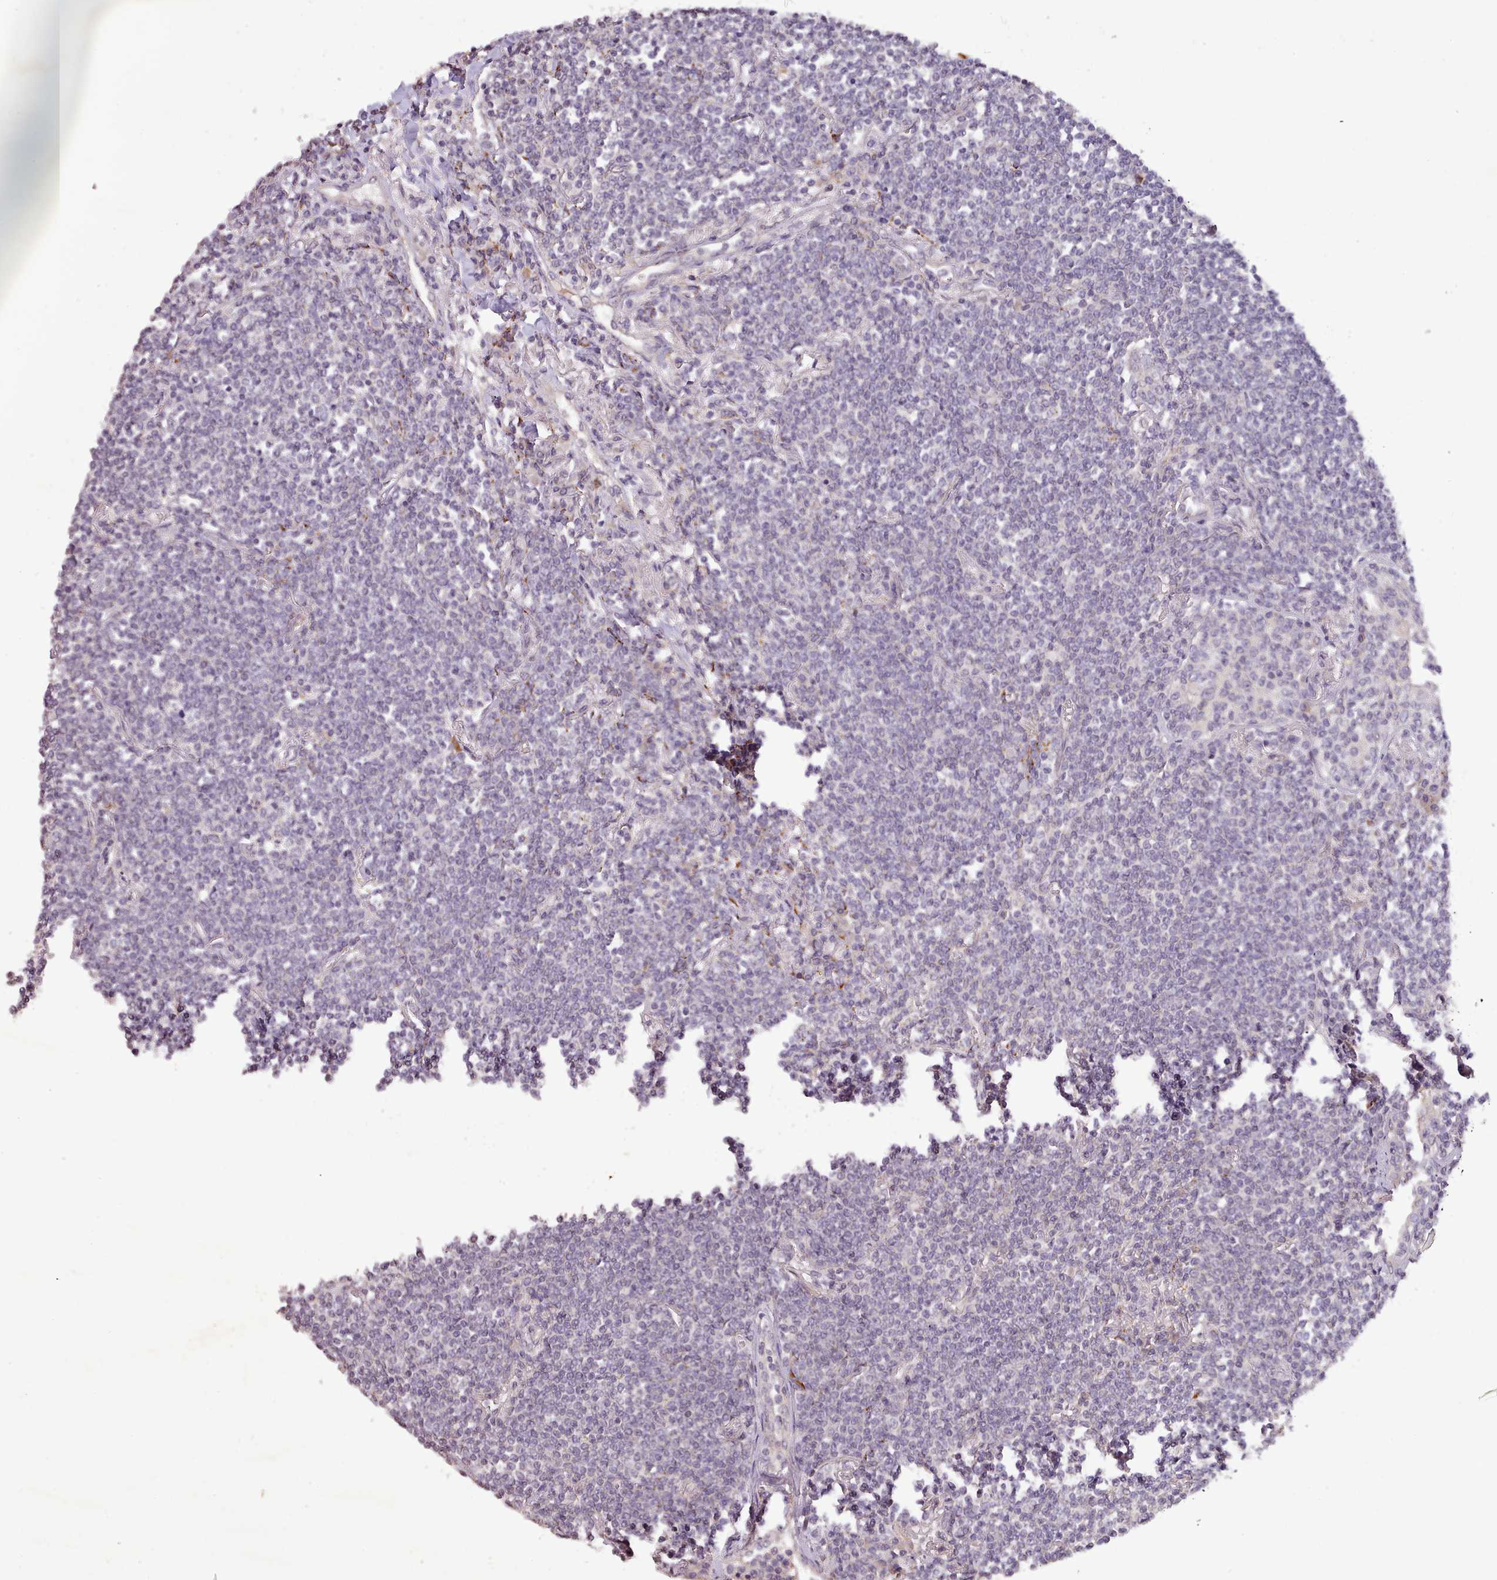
{"staining": {"intensity": "negative", "quantity": "none", "location": "none"}, "tissue": "lymphoma", "cell_type": "Tumor cells", "image_type": "cancer", "snomed": [{"axis": "morphology", "description": "Malignant lymphoma, non-Hodgkin's type, Low grade"}, {"axis": "topography", "description": "Lung"}], "caption": "A high-resolution histopathology image shows immunohistochemistry (IHC) staining of low-grade malignant lymphoma, non-Hodgkin's type, which shows no significant expression in tumor cells.", "gene": "ZNF658", "patient": {"sex": "female", "age": 71}}